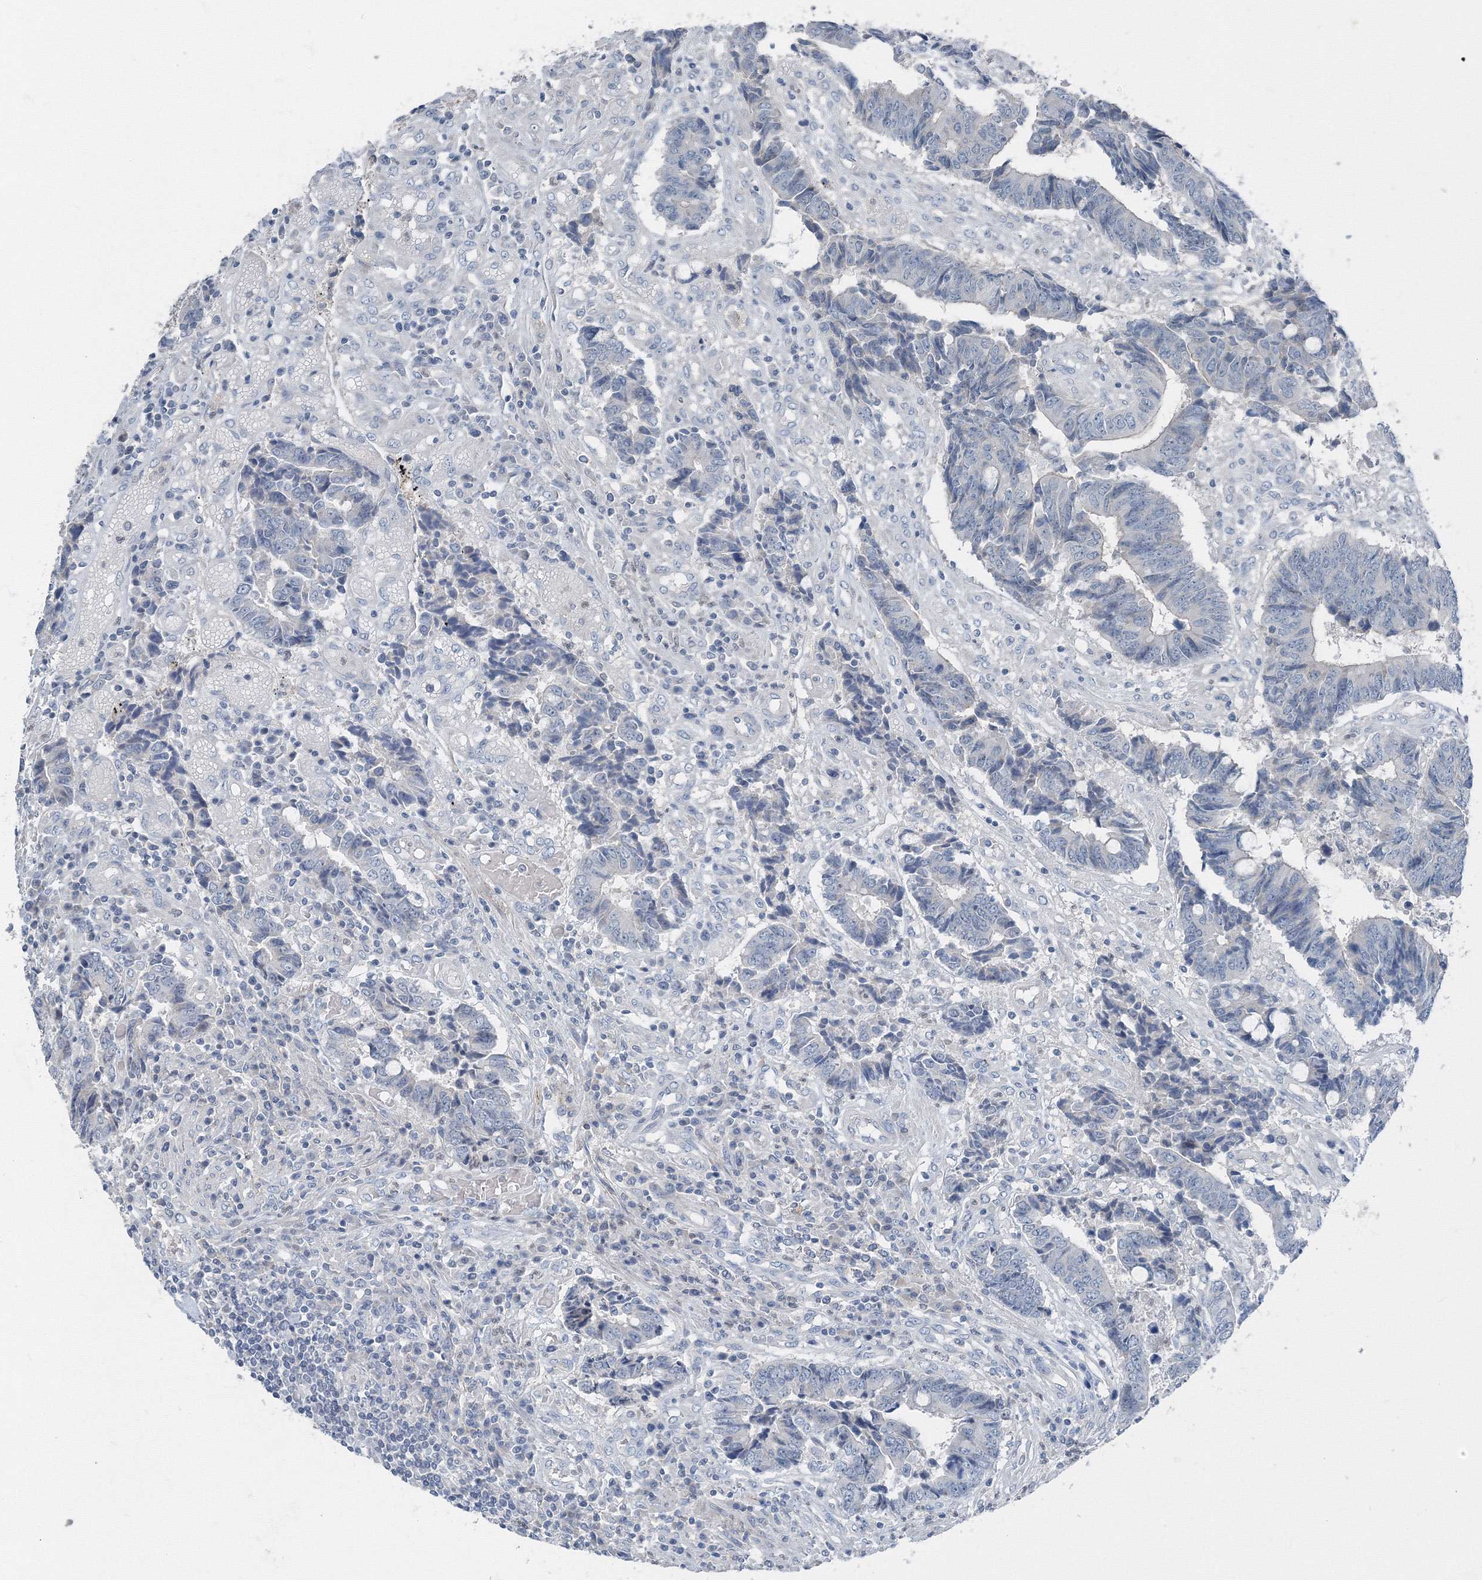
{"staining": {"intensity": "negative", "quantity": "none", "location": "none"}, "tissue": "colorectal cancer", "cell_type": "Tumor cells", "image_type": "cancer", "snomed": [{"axis": "morphology", "description": "Adenocarcinoma, NOS"}, {"axis": "topography", "description": "Rectum"}], "caption": "Tumor cells show no significant expression in colorectal cancer (adenocarcinoma).", "gene": "AASDH", "patient": {"sex": "male", "age": 84}}